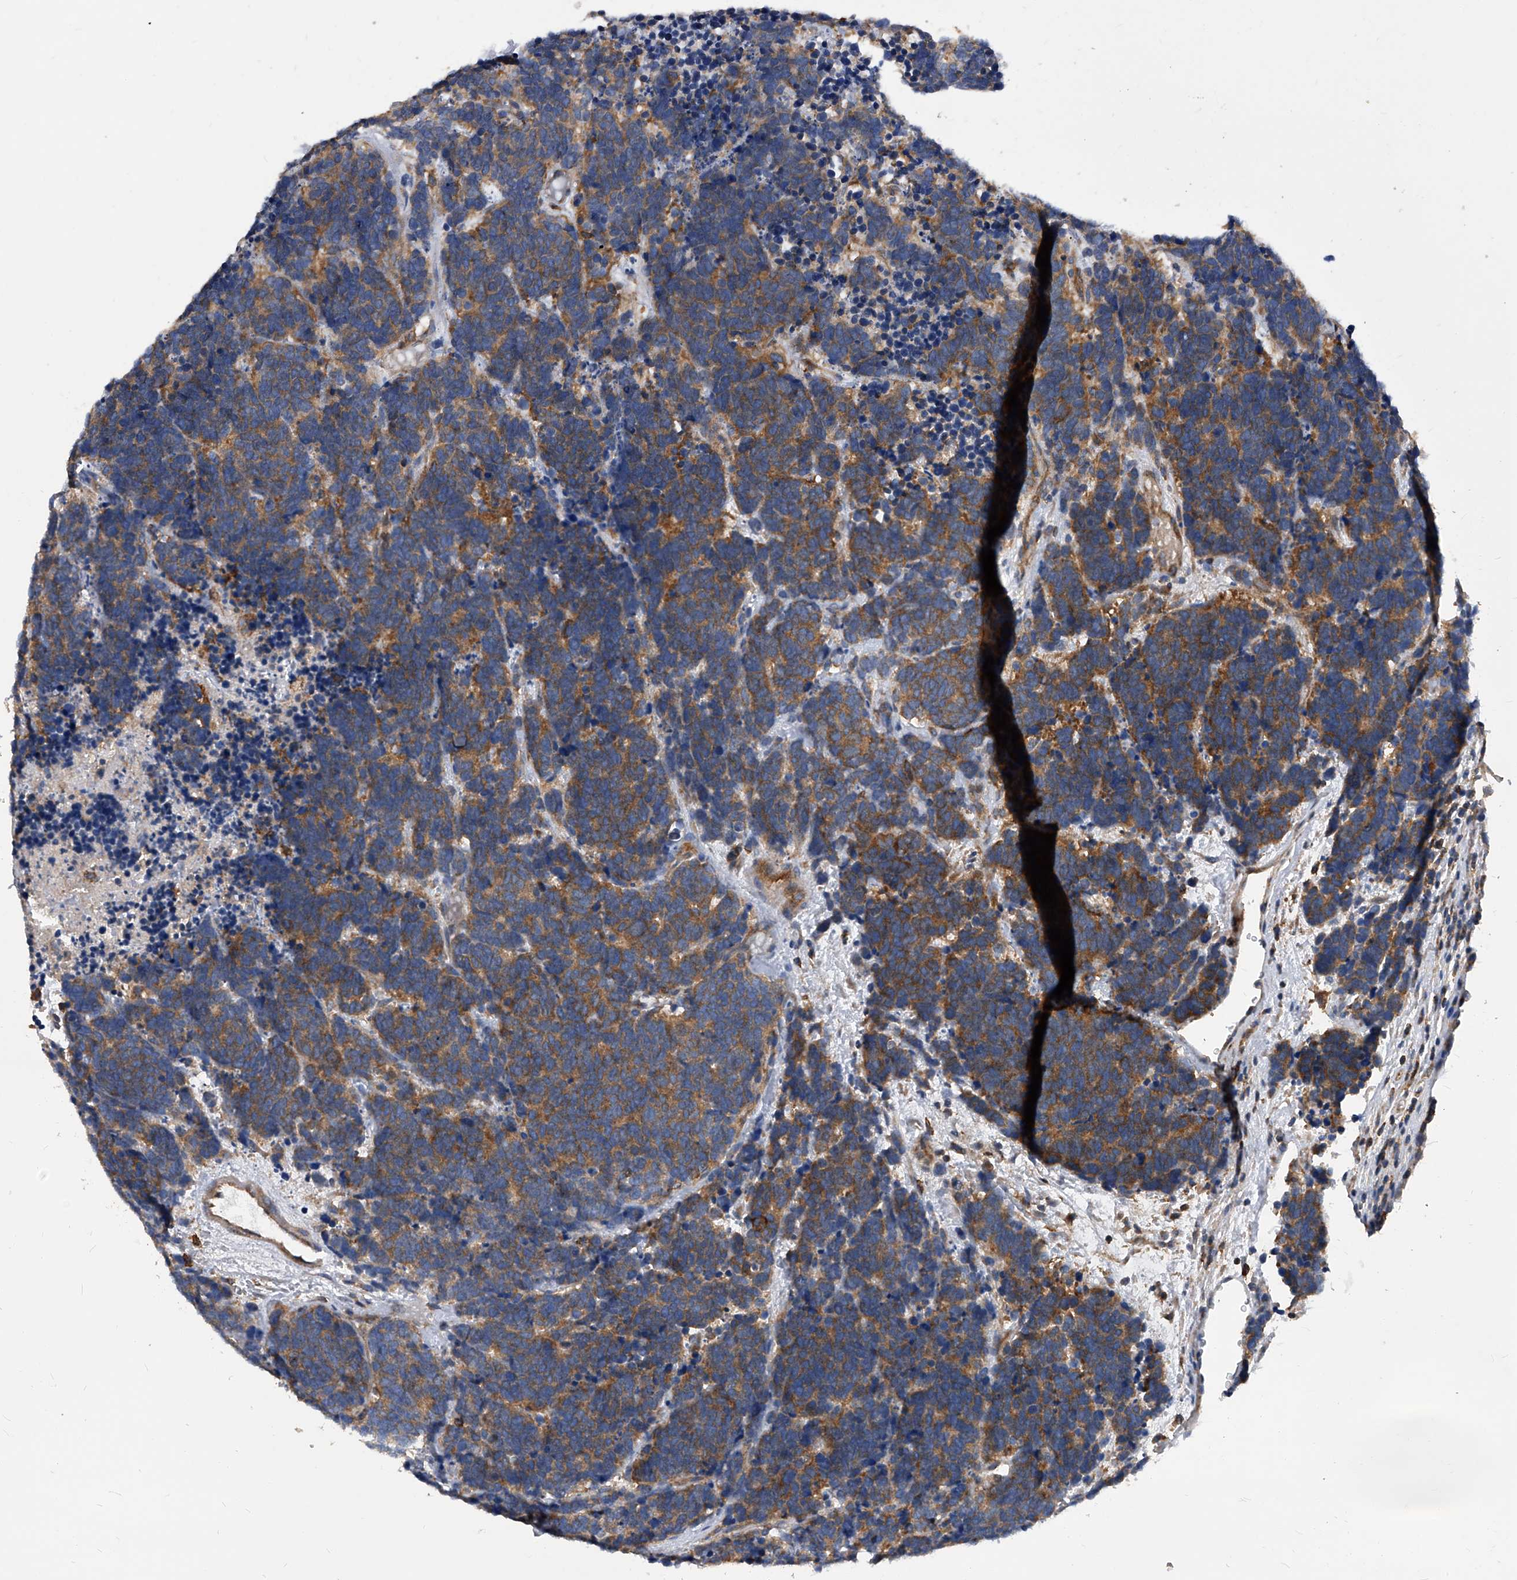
{"staining": {"intensity": "weak", "quantity": ">75%", "location": "cytoplasmic/membranous"}, "tissue": "carcinoid", "cell_type": "Tumor cells", "image_type": "cancer", "snomed": [{"axis": "morphology", "description": "Carcinoma, NOS"}, {"axis": "morphology", "description": "Carcinoid, malignant, NOS"}, {"axis": "topography", "description": "Urinary bladder"}], "caption": "A brown stain shows weak cytoplasmic/membranous staining of a protein in human carcinoid (malignant) tumor cells.", "gene": "ATG5", "patient": {"sex": "male", "age": 57}}